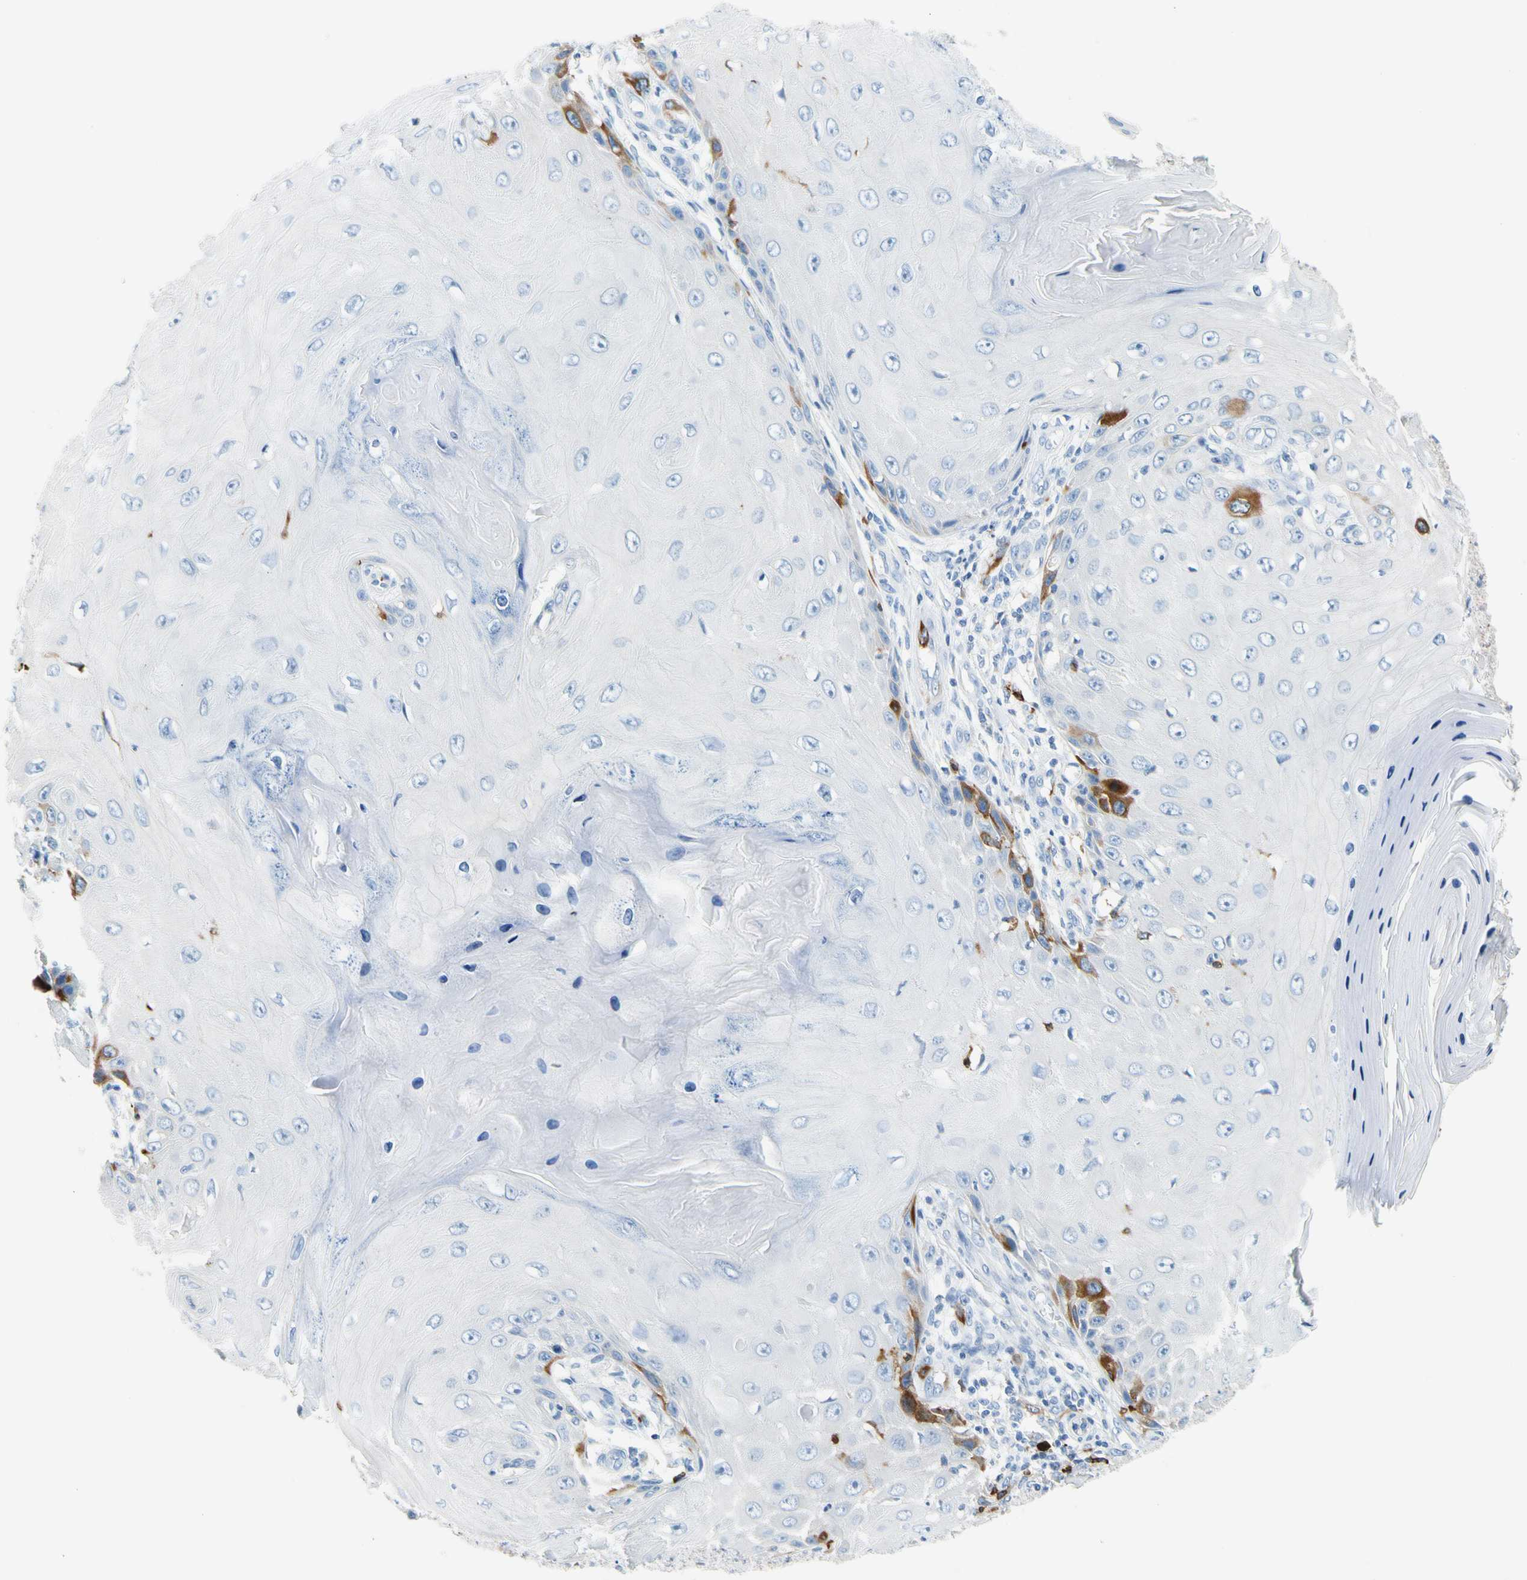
{"staining": {"intensity": "negative", "quantity": "none", "location": "none"}, "tissue": "skin cancer", "cell_type": "Tumor cells", "image_type": "cancer", "snomed": [{"axis": "morphology", "description": "Squamous cell carcinoma, NOS"}, {"axis": "topography", "description": "Skin"}], "caption": "There is no significant positivity in tumor cells of skin cancer. The staining is performed using DAB (3,3'-diaminobenzidine) brown chromogen with nuclei counter-stained in using hematoxylin.", "gene": "TACC3", "patient": {"sex": "female", "age": 73}}